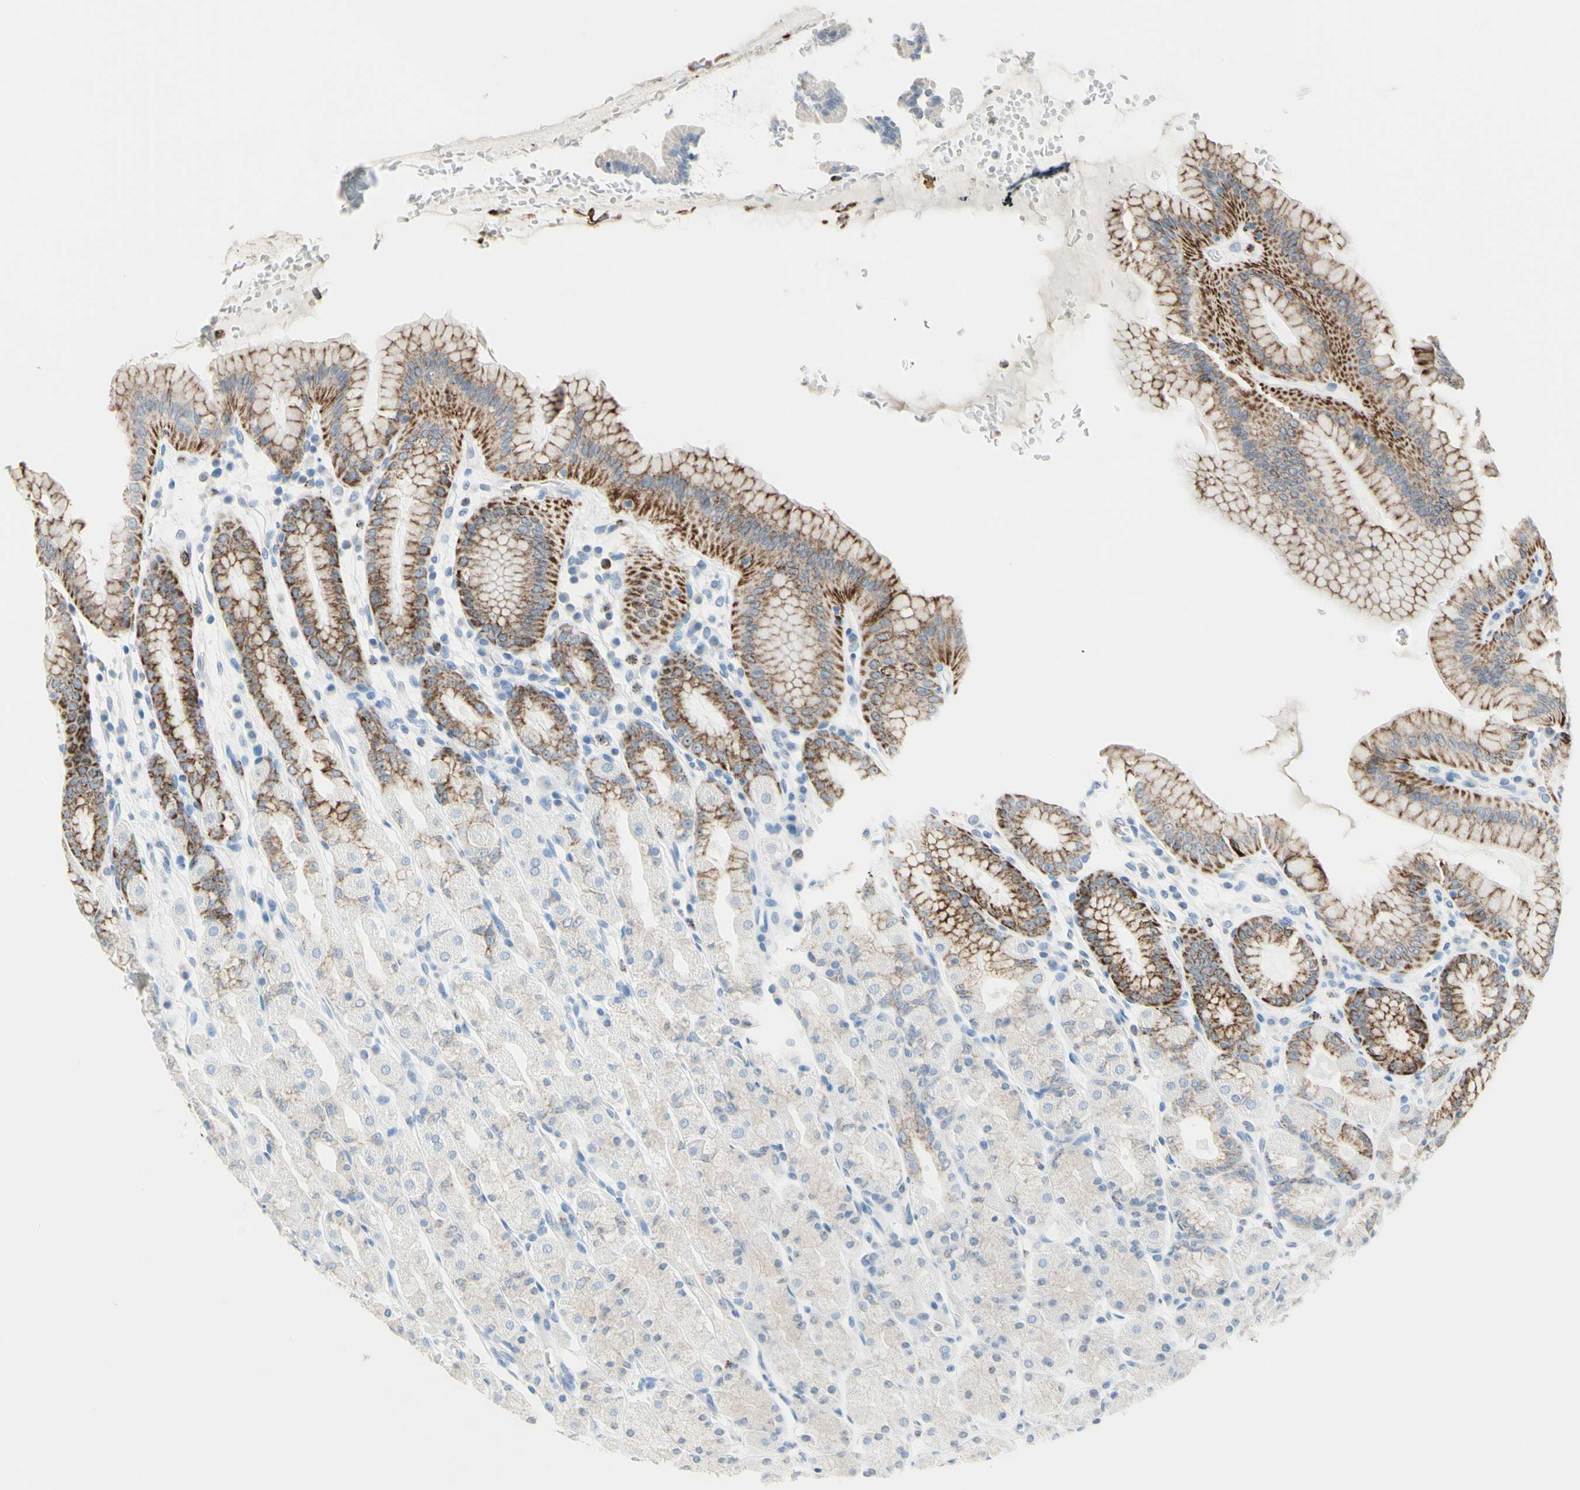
{"staining": {"intensity": "moderate", "quantity": "25%-75%", "location": "cytoplasmic/membranous"}, "tissue": "stomach", "cell_type": "Glandular cells", "image_type": "normal", "snomed": [{"axis": "morphology", "description": "Normal tissue, NOS"}, {"axis": "topography", "description": "Stomach, upper"}], "caption": "Protein analysis of unremarkable stomach reveals moderate cytoplasmic/membranous staining in approximately 25%-75% of glandular cells.", "gene": "CYSLTR1", "patient": {"sex": "male", "age": 68}}